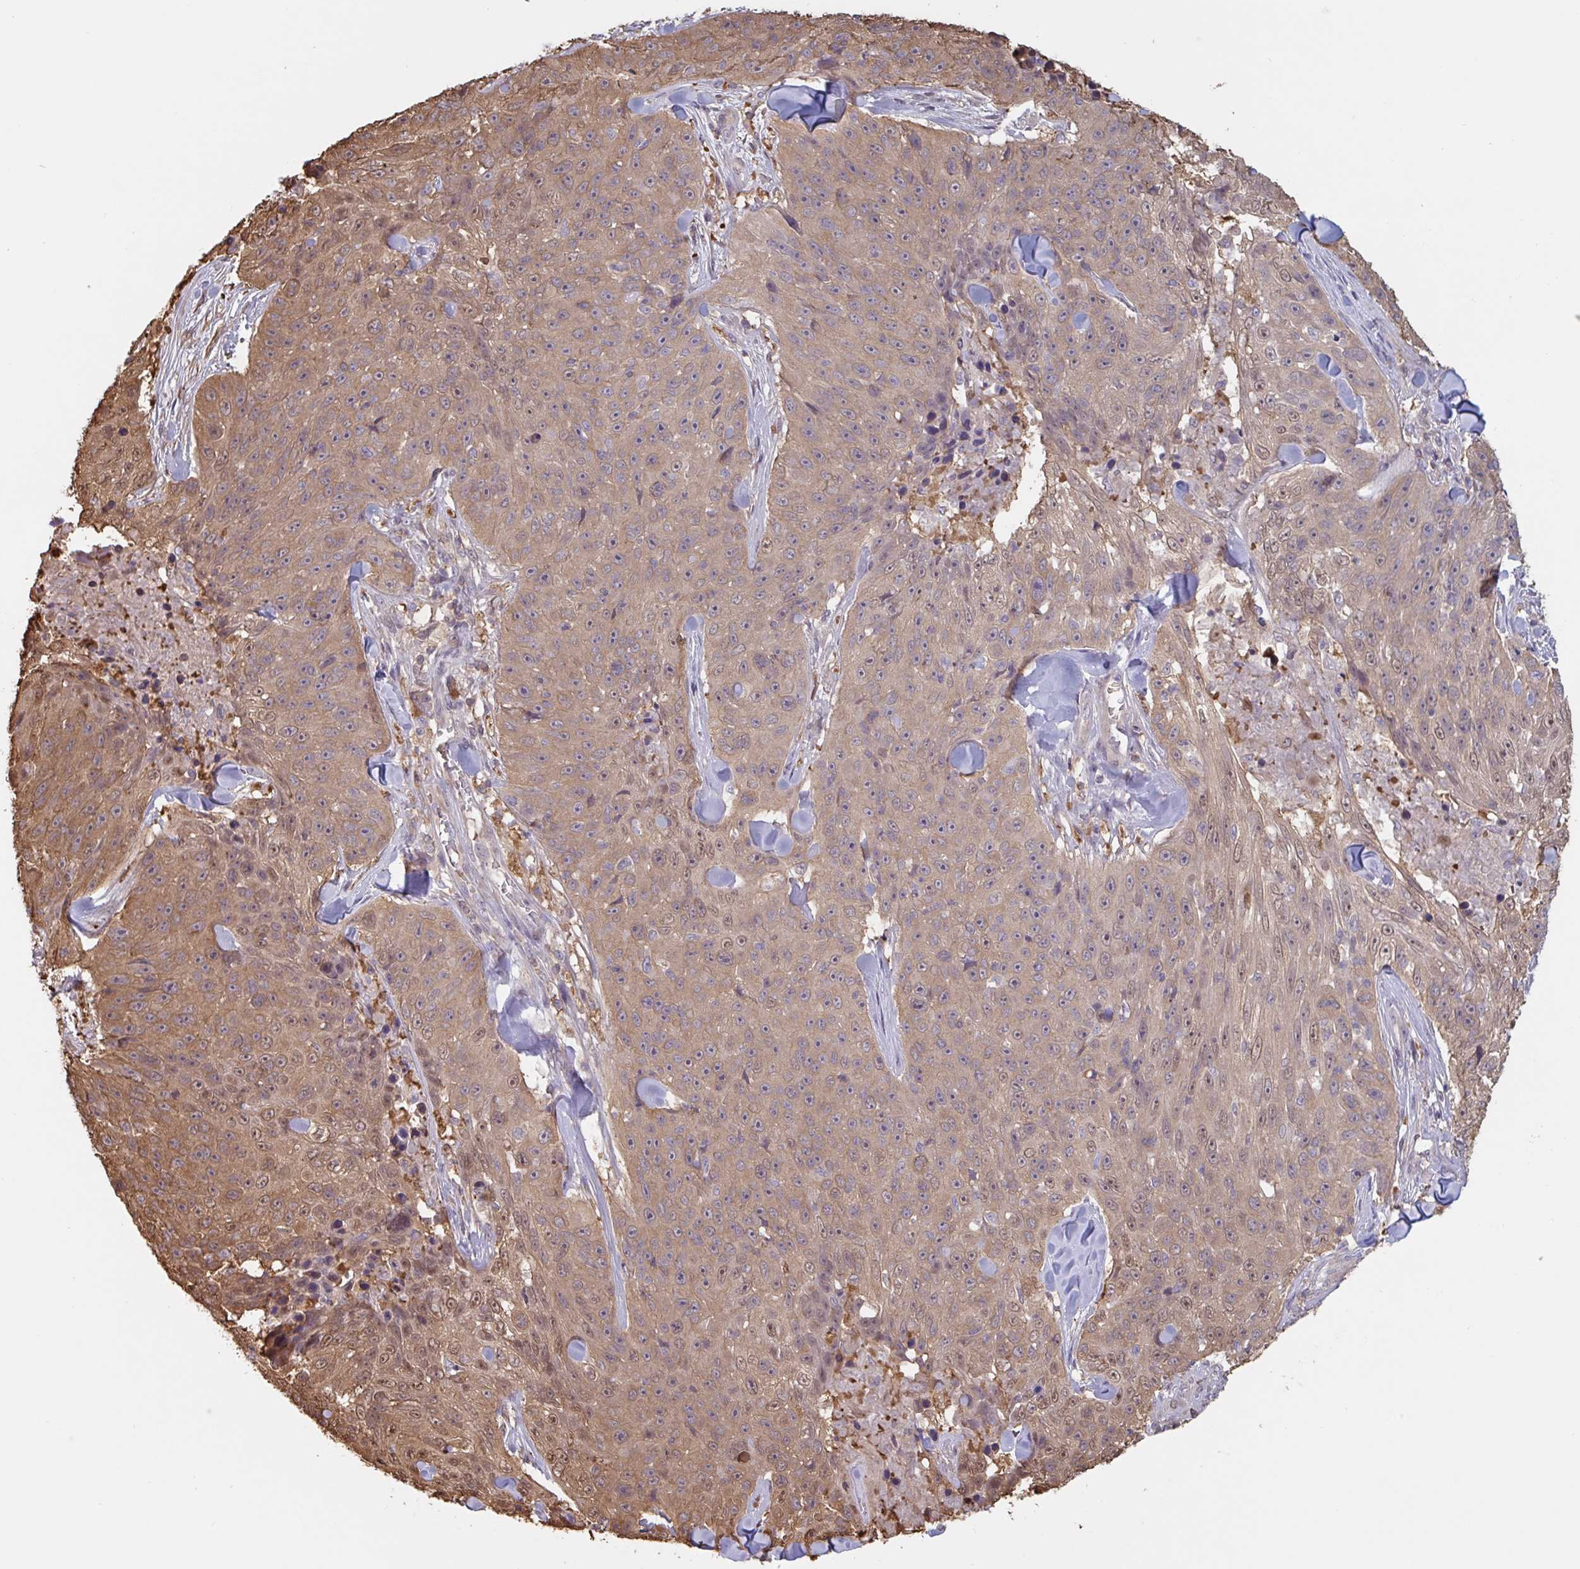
{"staining": {"intensity": "weak", "quantity": ">75%", "location": "cytoplasmic/membranous"}, "tissue": "skin cancer", "cell_type": "Tumor cells", "image_type": "cancer", "snomed": [{"axis": "morphology", "description": "Squamous cell carcinoma, NOS"}, {"axis": "topography", "description": "Skin"}], "caption": "Brown immunohistochemical staining in human skin squamous cell carcinoma exhibits weak cytoplasmic/membranous staining in approximately >75% of tumor cells.", "gene": "OTOP2", "patient": {"sex": "female", "age": 87}}